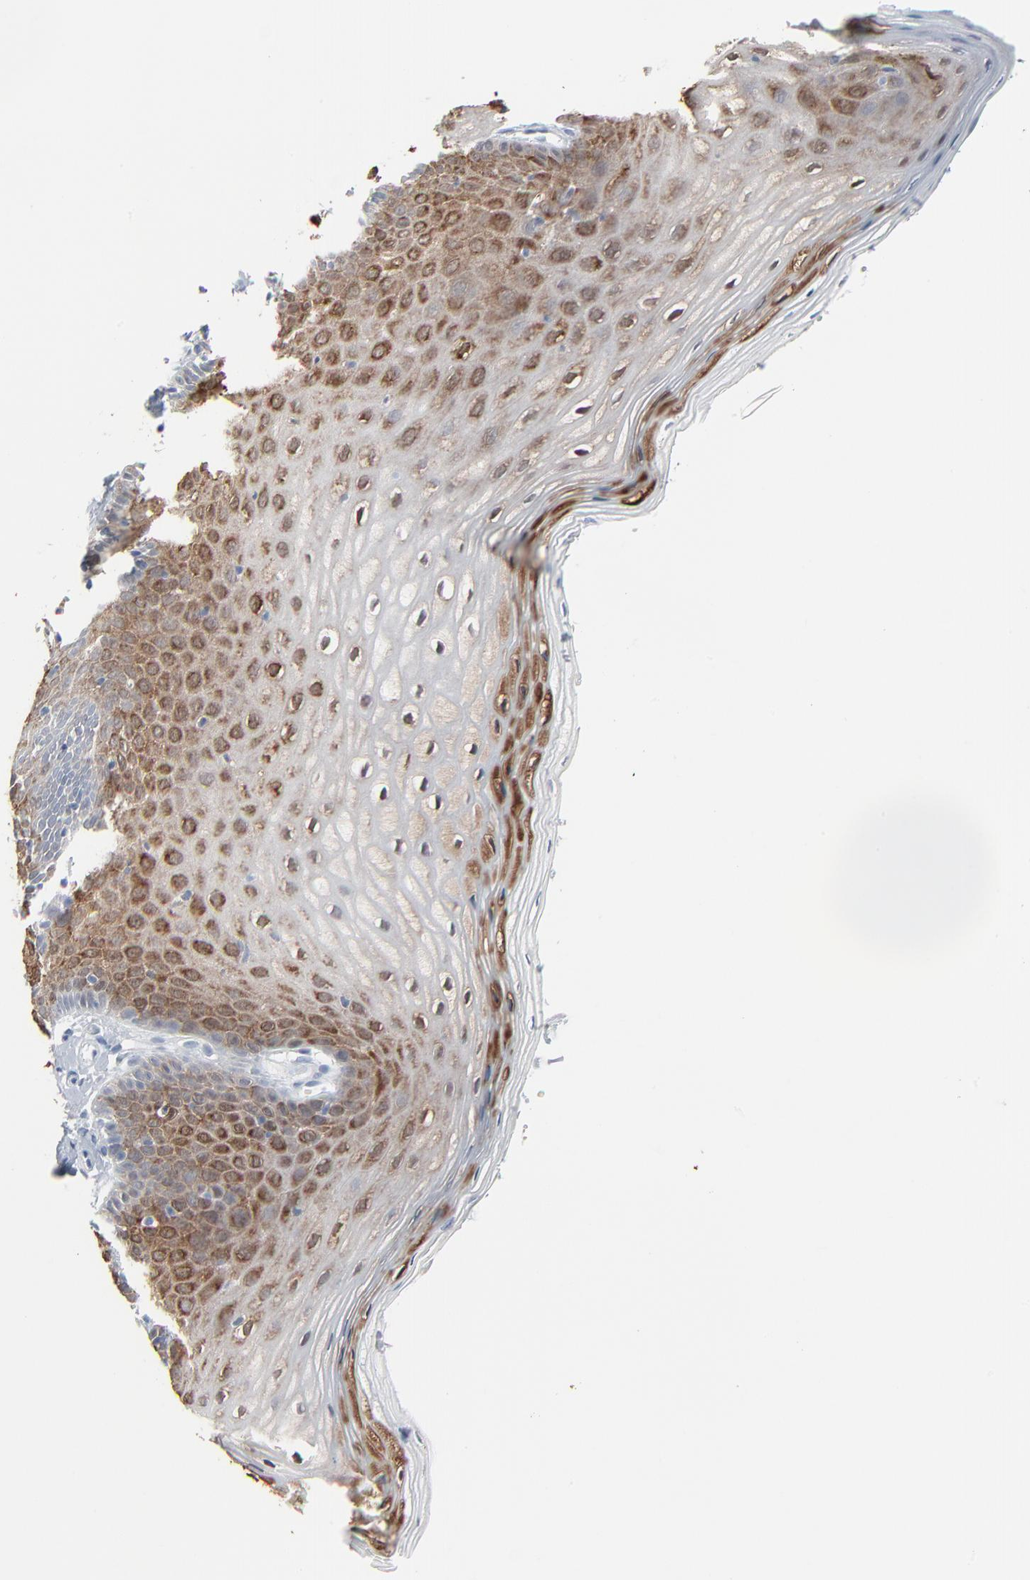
{"staining": {"intensity": "moderate", "quantity": ">75%", "location": "cytoplasmic/membranous"}, "tissue": "vagina", "cell_type": "Squamous epithelial cells", "image_type": "normal", "snomed": [{"axis": "morphology", "description": "Normal tissue, NOS"}, {"axis": "topography", "description": "Vagina"}], "caption": "Approximately >75% of squamous epithelial cells in benign vagina display moderate cytoplasmic/membranous protein expression as visualized by brown immunohistochemical staining.", "gene": "PHGDH", "patient": {"sex": "female", "age": 55}}